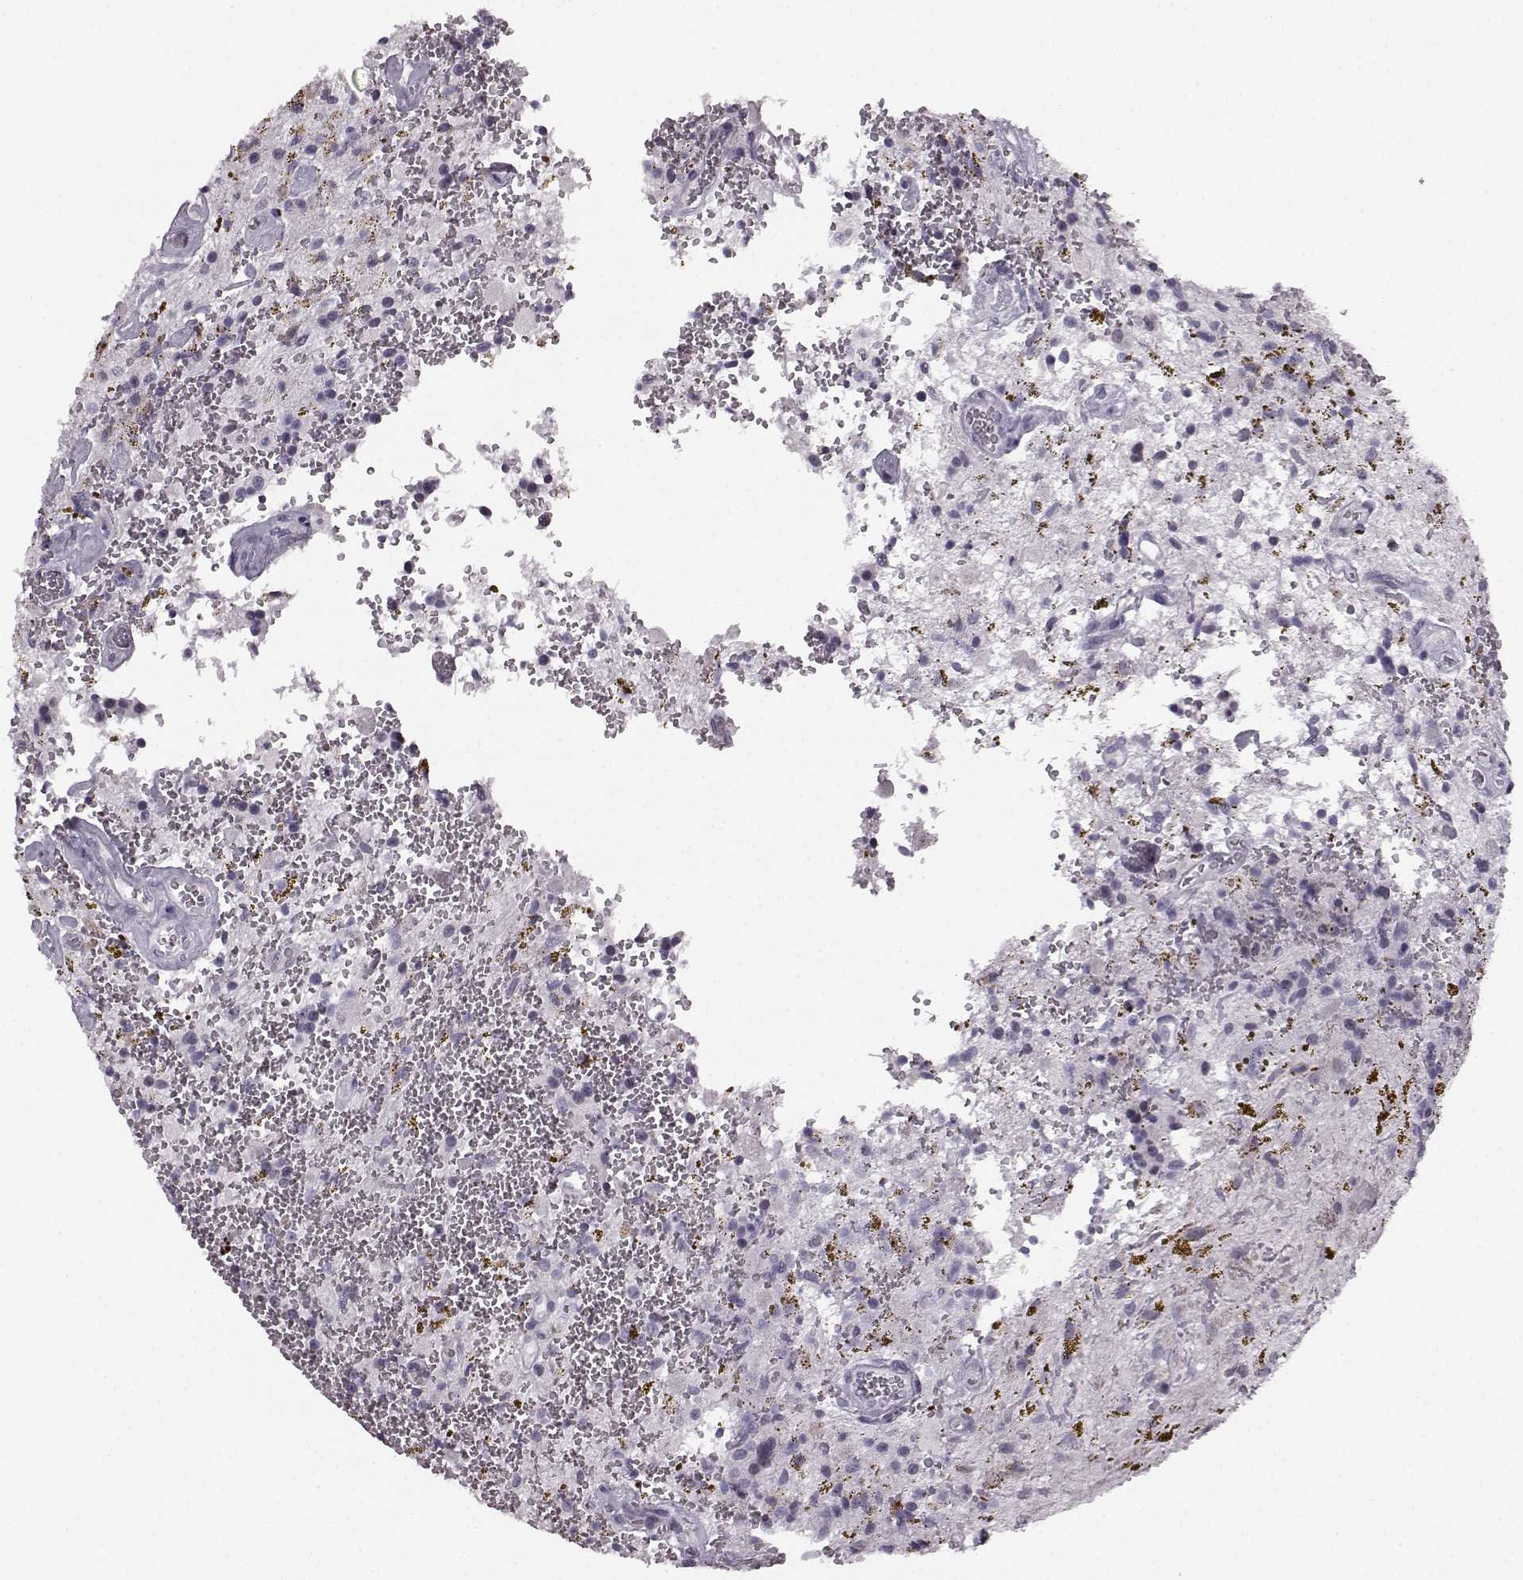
{"staining": {"intensity": "negative", "quantity": "none", "location": "none"}, "tissue": "glioma", "cell_type": "Tumor cells", "image_type": "cancer", "snomed": [{"axis": "morphology", "description": "Glioma, malignant, Low grade"}, {"axis": "topography", "description": "Cerebellum"}], "caption": "Tumor cells show no significant protein staining in glioma.", "gene": "SEMG2", "patient": {"sex": "female", "age": 14}}